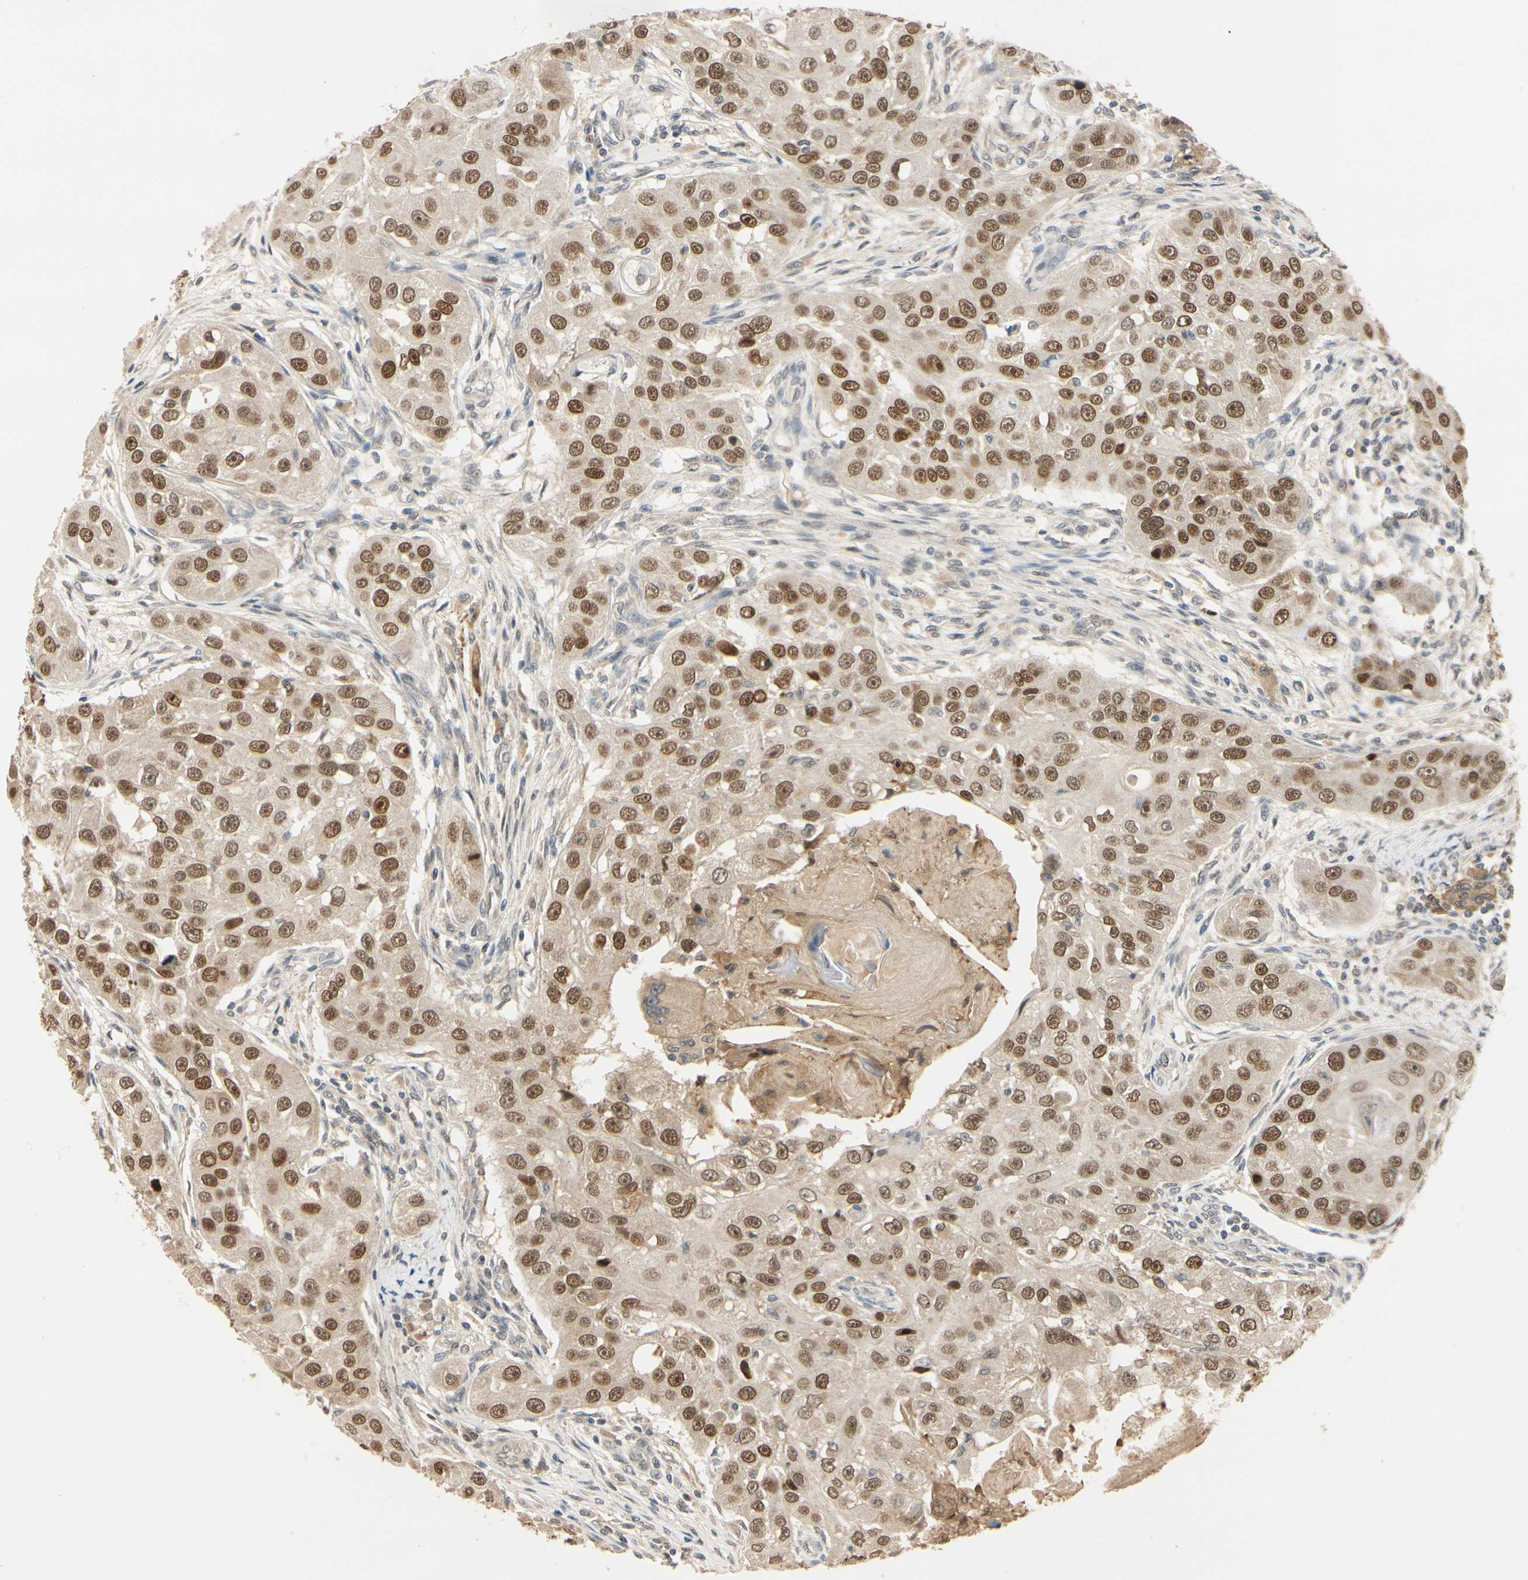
{"staining": {"intensity": "strong", "quantity": ">75%", "location": "cytoplasmic/membranous,nuclear"}, "tissue": "head and neck cancer", "cell_type": "Tumor cells", "image_type": "cancer", "snomed": [{"axis": "morphology", "description": "Normal tissue, NOS"}, {"axis": "morphology", "description": "Squamous cell carcinoma, NOS"}, {"axis": "topography", "description": "Skeletal muscle"}, {"axis": "topography", "description": "Head-Neck"}], "caption": "Immunohistochemistry (DAB (3,3'-diaminobenzidine)) staining of head and neck cancer displays strong cytoplasmic/membranous and nuclear protein positivity in approximately >75% of tumor cells.", "gene": "RIOX2", "patient": {"sex": "male", "age": 51}}